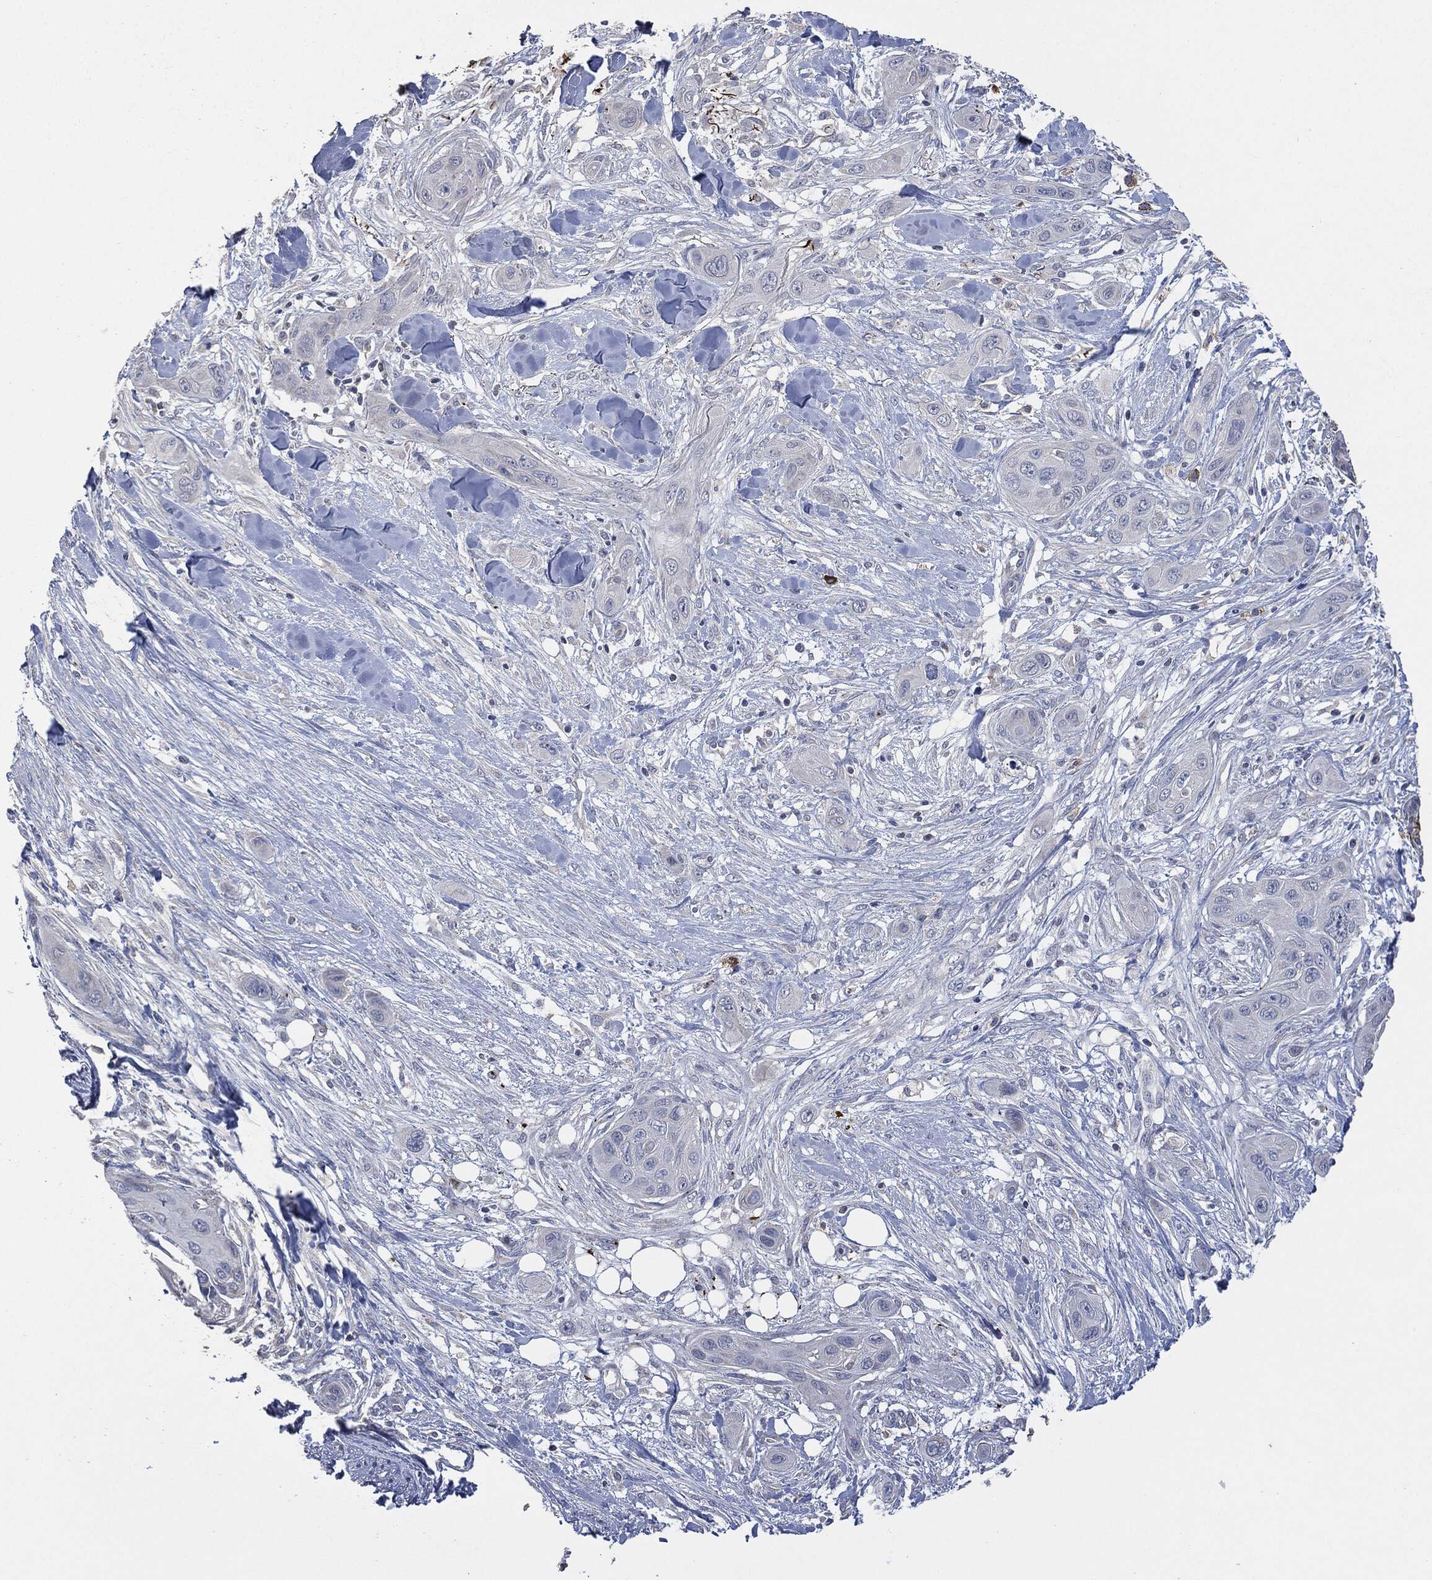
{"staining": {"intensity": "negative", "quantity": "none", "location": "none"}, "tissue": "skin cancer", "cell_type": "Tumor cells", "image_type": "cancer", "snomed": [{"axis": "morphology", "description": "Squamous cell carcinoma, NOS"}, {"axis": "topography", "description": "Skin"}], "caption": "High magnification brightfield microscopy of skin cancer stained with DAB (3,3'-diaminobenzidine) (brown) and counterstained with hematoxylin (blue): tumor cells show no significant expression.", "gene": "CD33", "patient": {"sex": "male", "age": 78}}